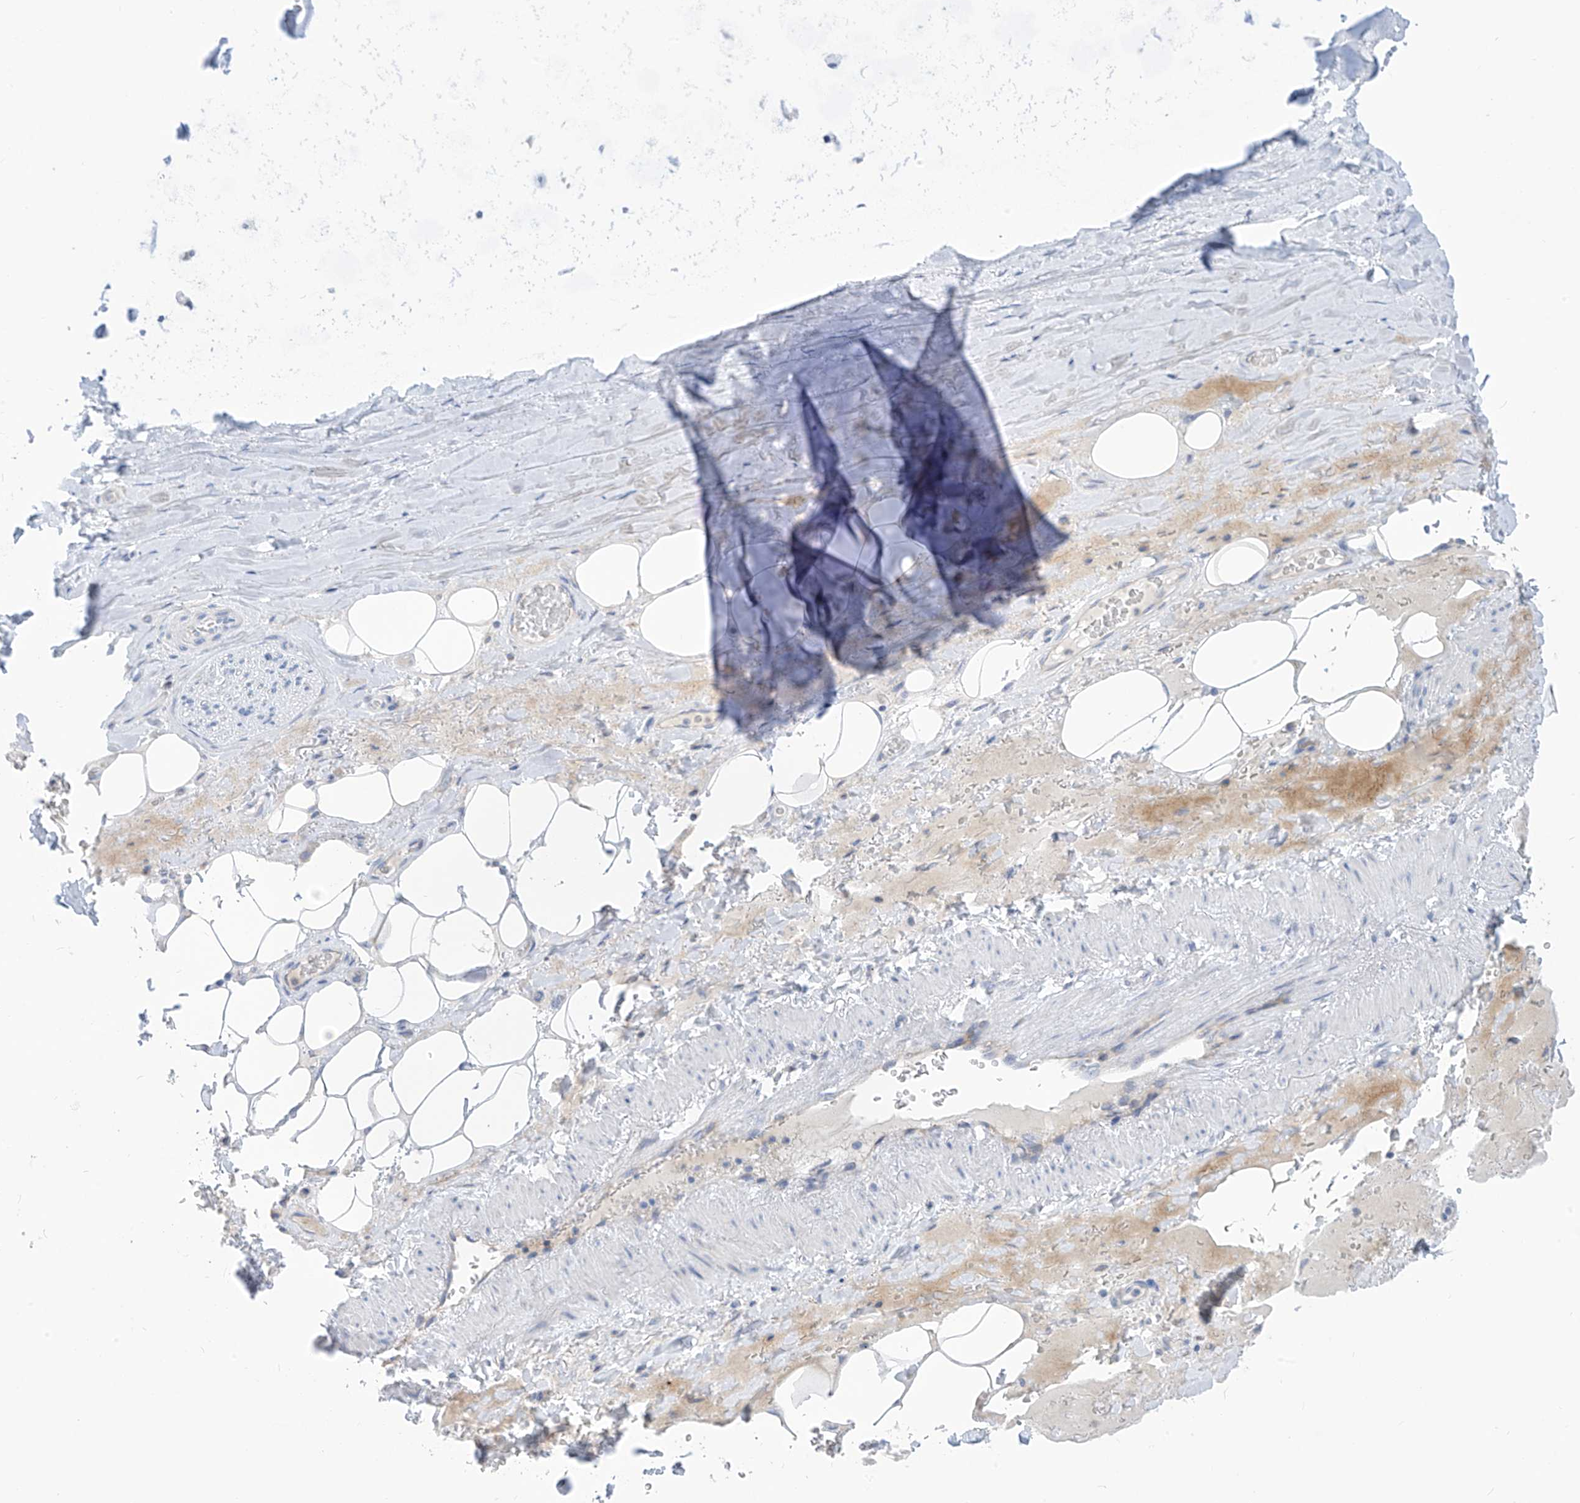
{"staining": {"intensity": "negative", "quantity": "none", "location": "none"}, "tissue": "adipose tissue", "cell_type": "Adipocytes", "image_type": "normal", "snomed": [{"axis": "morphology", "description": "Normal tissue, NOS"}, {"axis": "topography", "description": "Cartilage tissue"}], "caption": "IHC histopathology image of unremarkable adipose tissue stained for a protein (brown), which demonstrates no expression in adipocytes. Nuclei are stained in blue.", "gene": "ZNF404", "patient": {"sex": "female", "age": 63}}